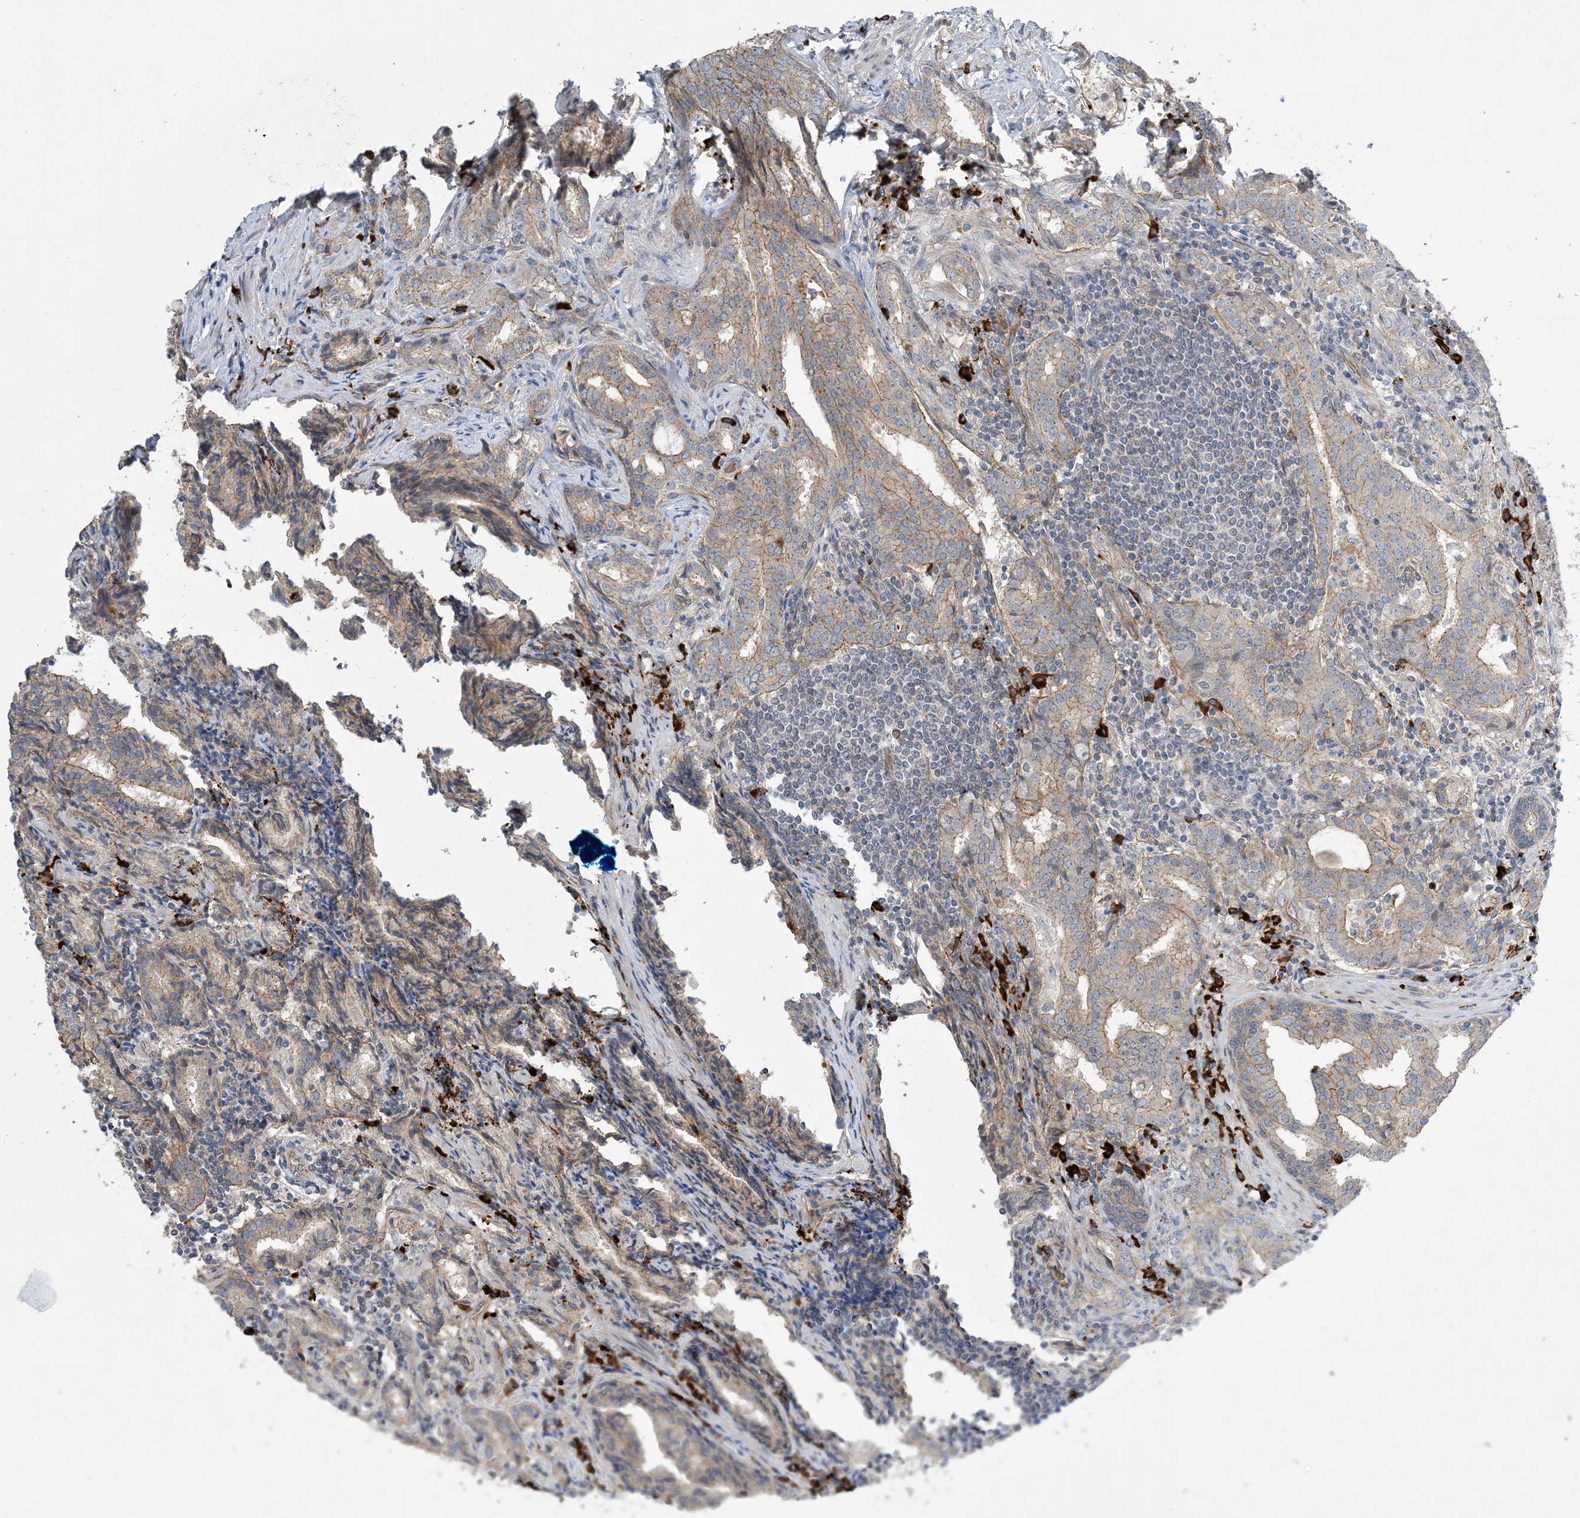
{"staining": {"intensity": "moderate", "quantity": "25%-75%", "location": "cytoplasmic/membranous"}, "tissue": "prostate cancer", "cell_type": "Tumor cells", "image_type": "cancer", "snomed": [{"axis": "morphology", "description": "Adenocarcinoma, High grade"}, {"axis": "topography", "description": "Prostate"}], "caption": "High-power microscopy captured an IHC image of prostate cancer, revealing moderate cytoplasmic/membranous positivity in approximately 25%-75% of tumor cells.", "gene": "AOC1", "patient": {"sex": "male", "age": 63}}